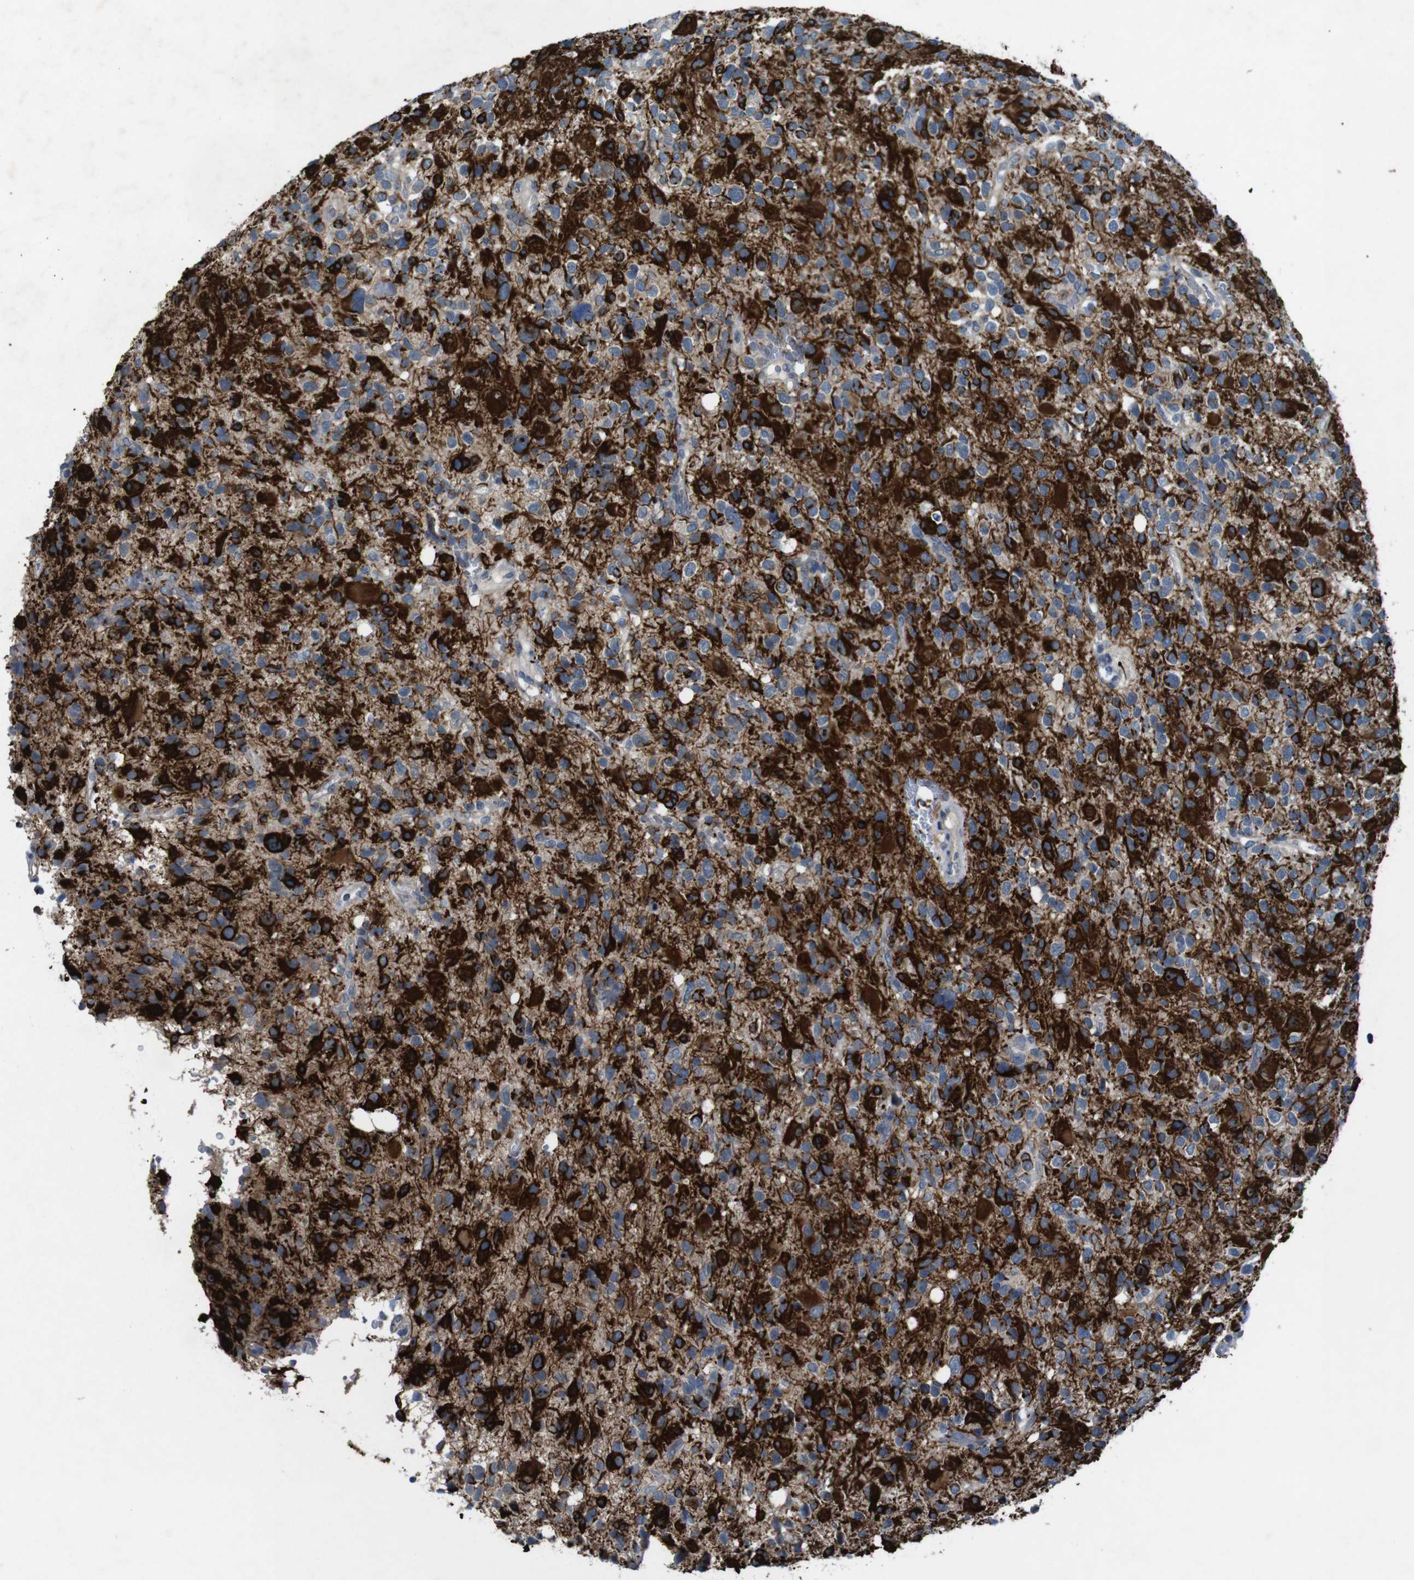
{"staining": {"intensity": "strong", "quantity": "25%-75%", "location": "cytoplasmic/membranous"}, "tissue": "glioma", "cell_type": "Tumor cells", "image_type": "cancer", "snomed": [{"axis": "morphology", "description": "Glioma, malignant, High grade"}, {"axis": "topography", "description": "Brain"}], "caption": "Protein staining reveals strong cytoplasmic/membranous positivity in approximately 25%-75% of tumor cells in high-grade glioma (malignant). Ihc stains the protein in brown and the nuclei are stained blue.", "gene": "MOGAT3", "patient": {"sex": "male", "age": 48}}